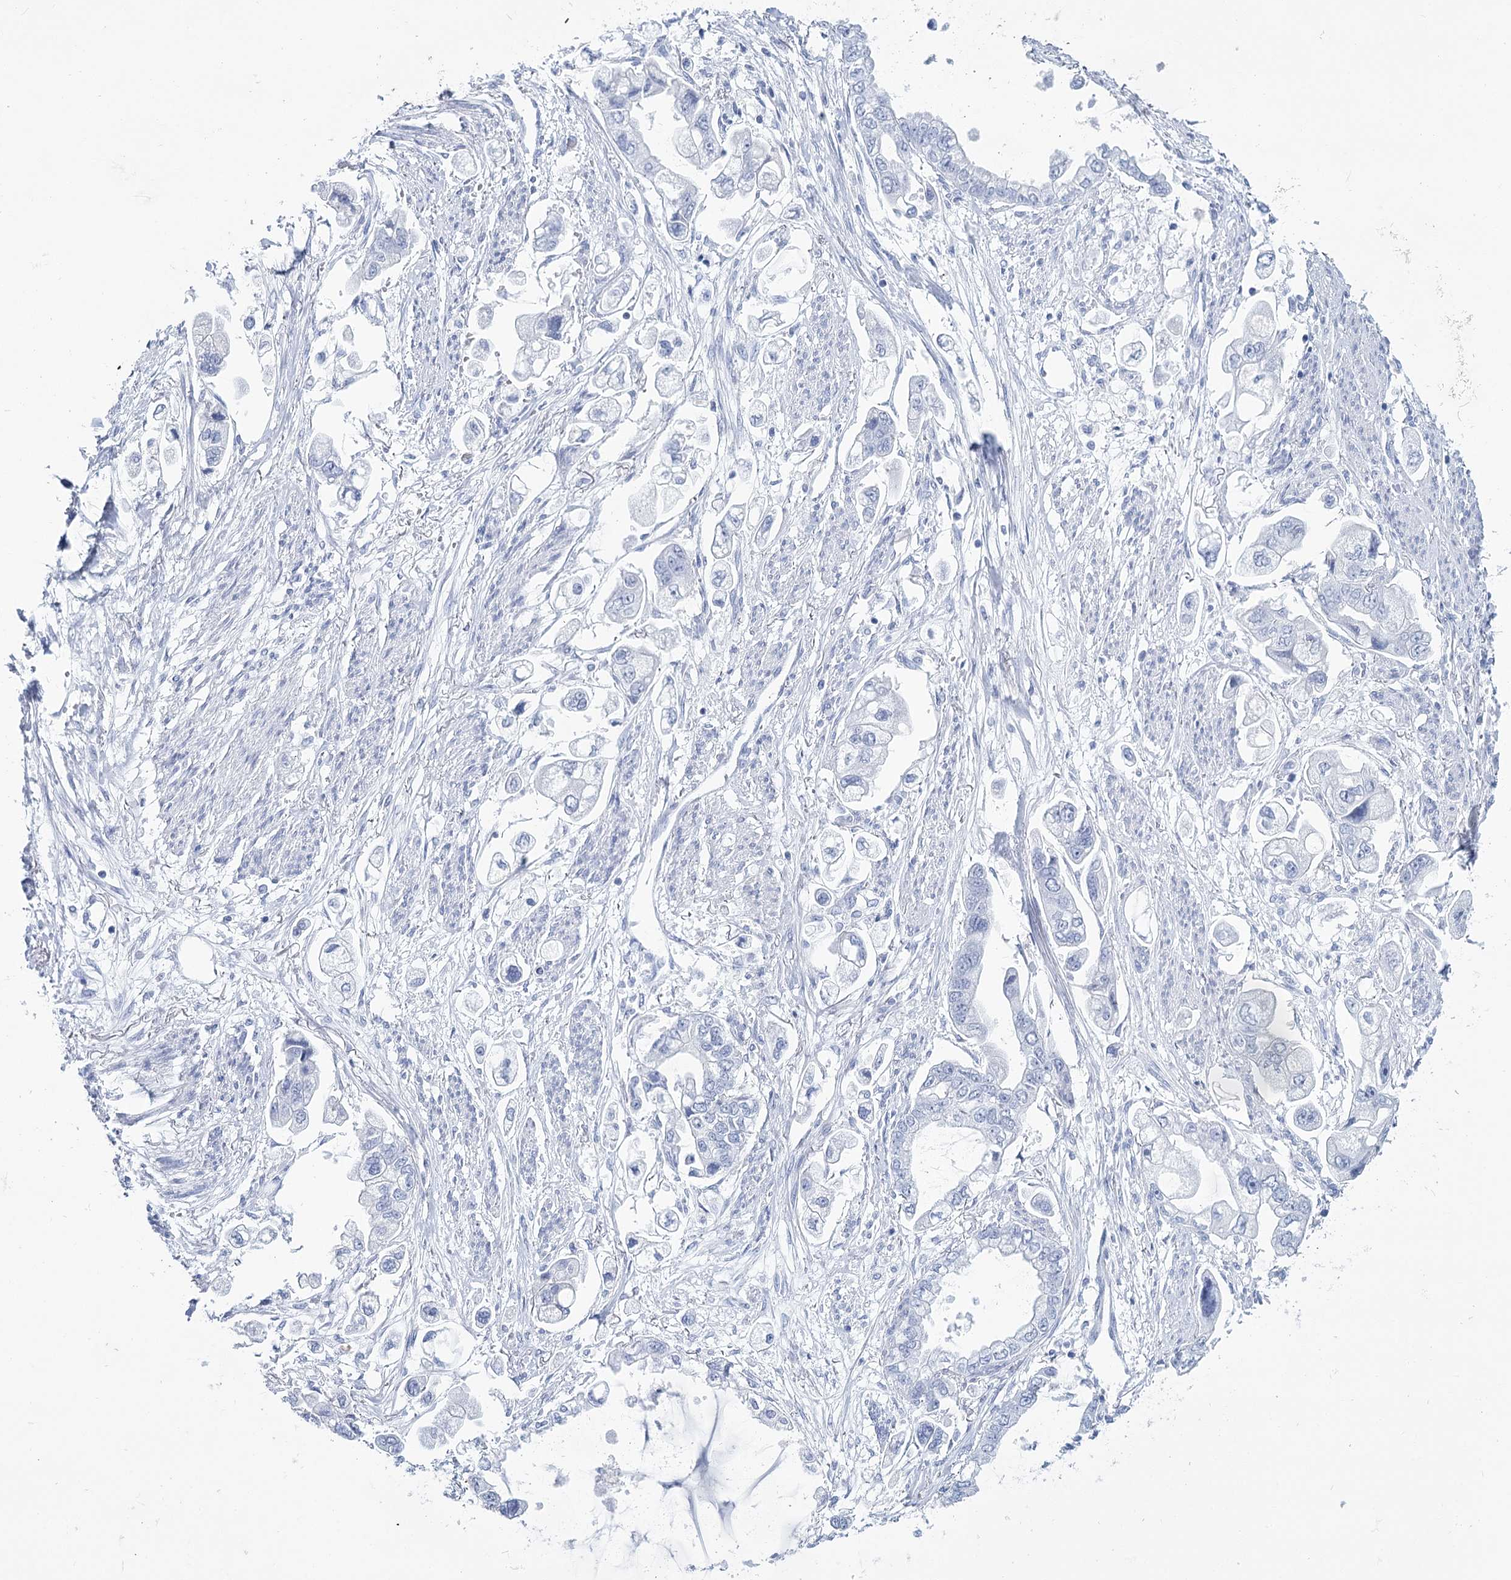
{"staining": {"intensity": "negative", "quantity": "none", "location": "none"}, "tissue": "stomach cancer", "cell_type": "Tumor cells", "image_type": "cancer", "snomed": [{"axis": "morphology", "description": "Adenocarcinoma, NOS"}, {"axis": "topography", "description": "Stomach"}], "caption": "Tumor cells show no significant protein expression in stomach cancer (adenocarcinoma).", "gene": "RNF186", "patient": {"sex": "male", "age": 62}}